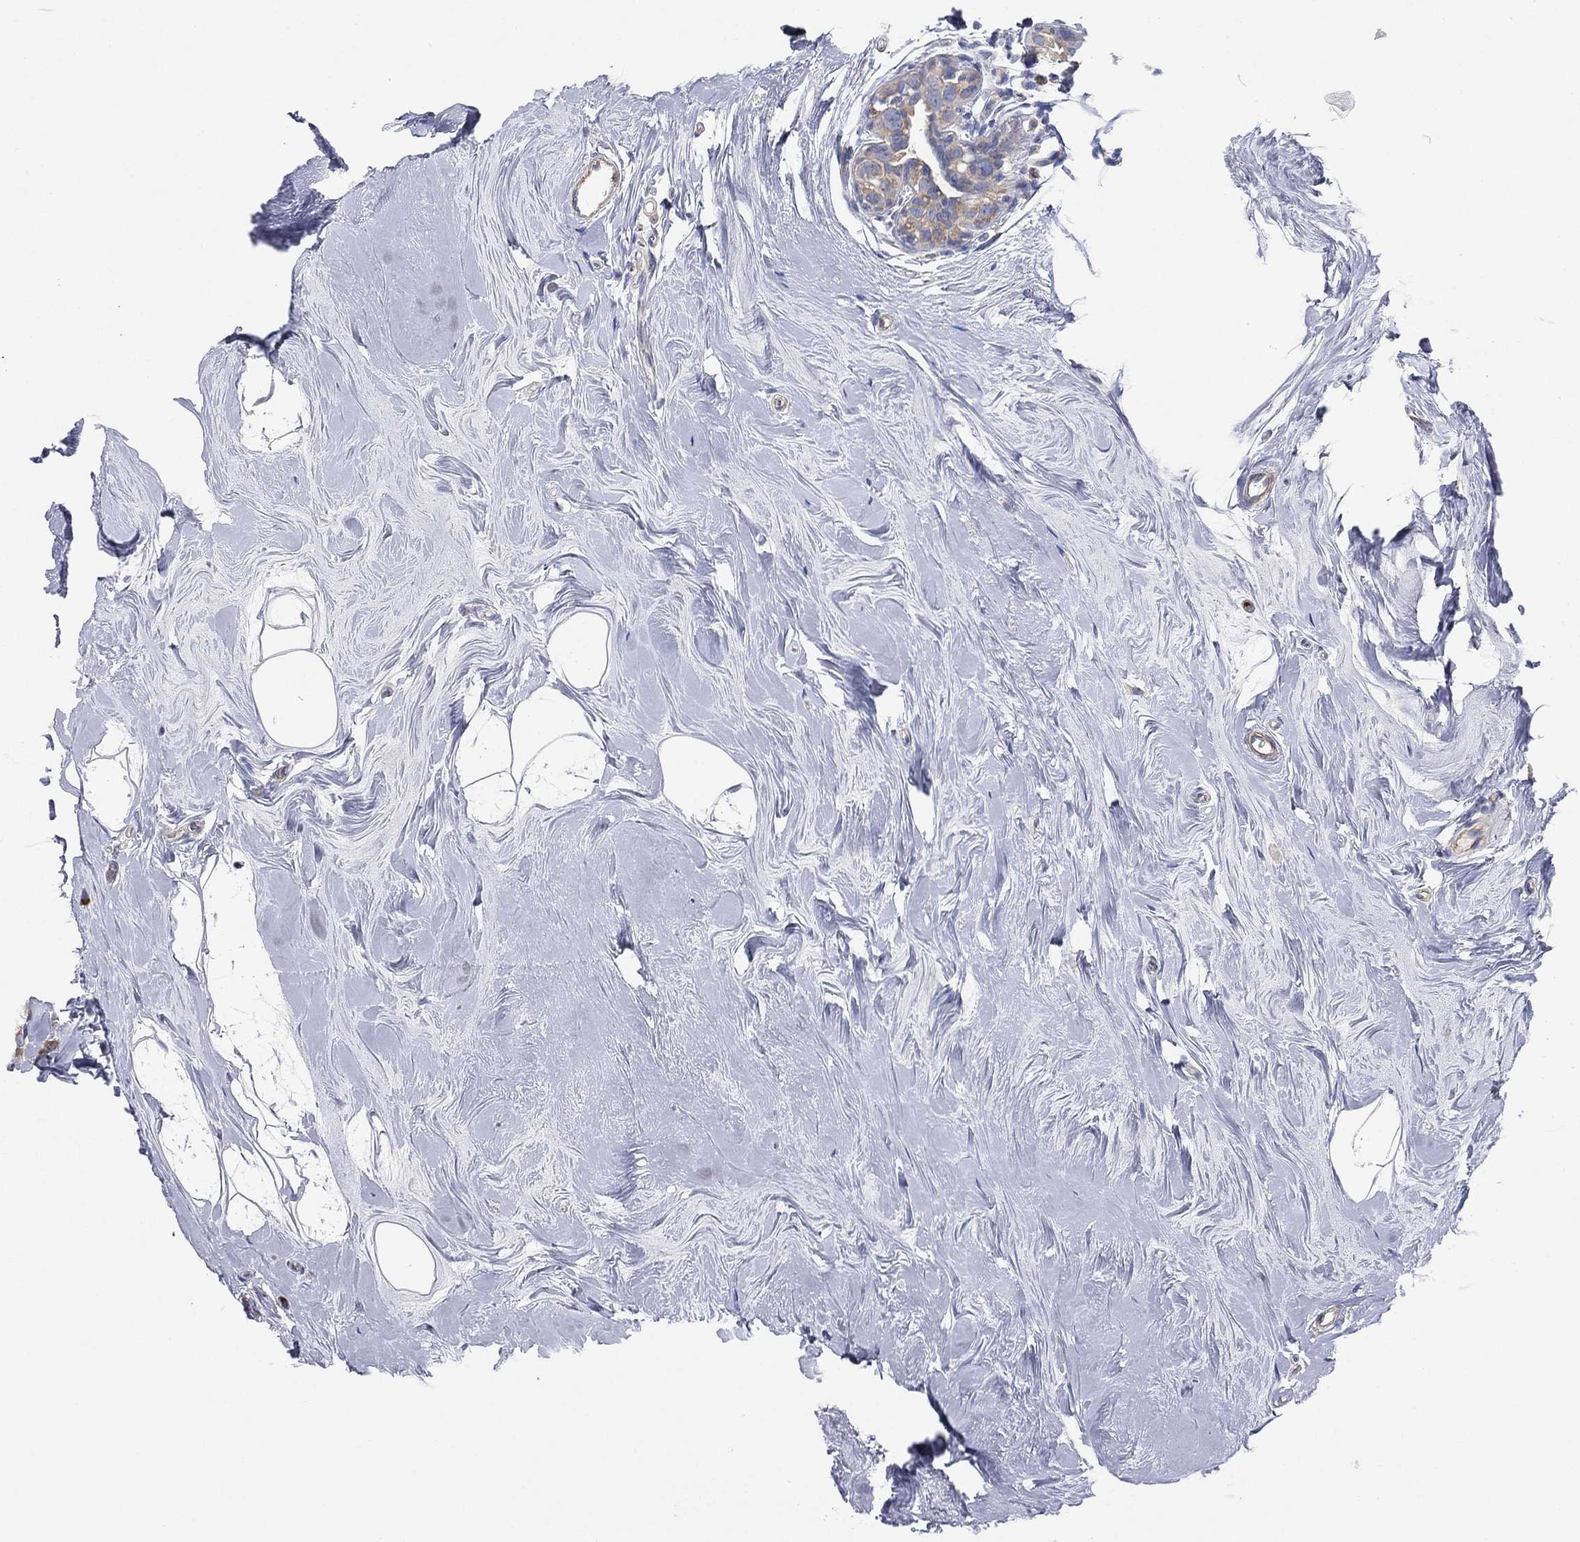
{"staining": {"intensity": "moderate", "quantity": "<25%", "location": "cytoplasmic/membranous"}, "tissue": "breast cancer", "cell_type": "Tumor cells", "image_type": "cancer", "snomed": [{"axis": "morphology", "description": "Duct carcinoma"}, {"axis": "topography", "description": "Breast"}], "caption": "Moderate cytoplasmic/membranous positivity for a protein is seen in approximately <25% of tumor cells of infiltrating ductal carcinoma (breast) using IHC.", "gene": "ATP8A2", "patient": {"sex": "female", "age": 55}}